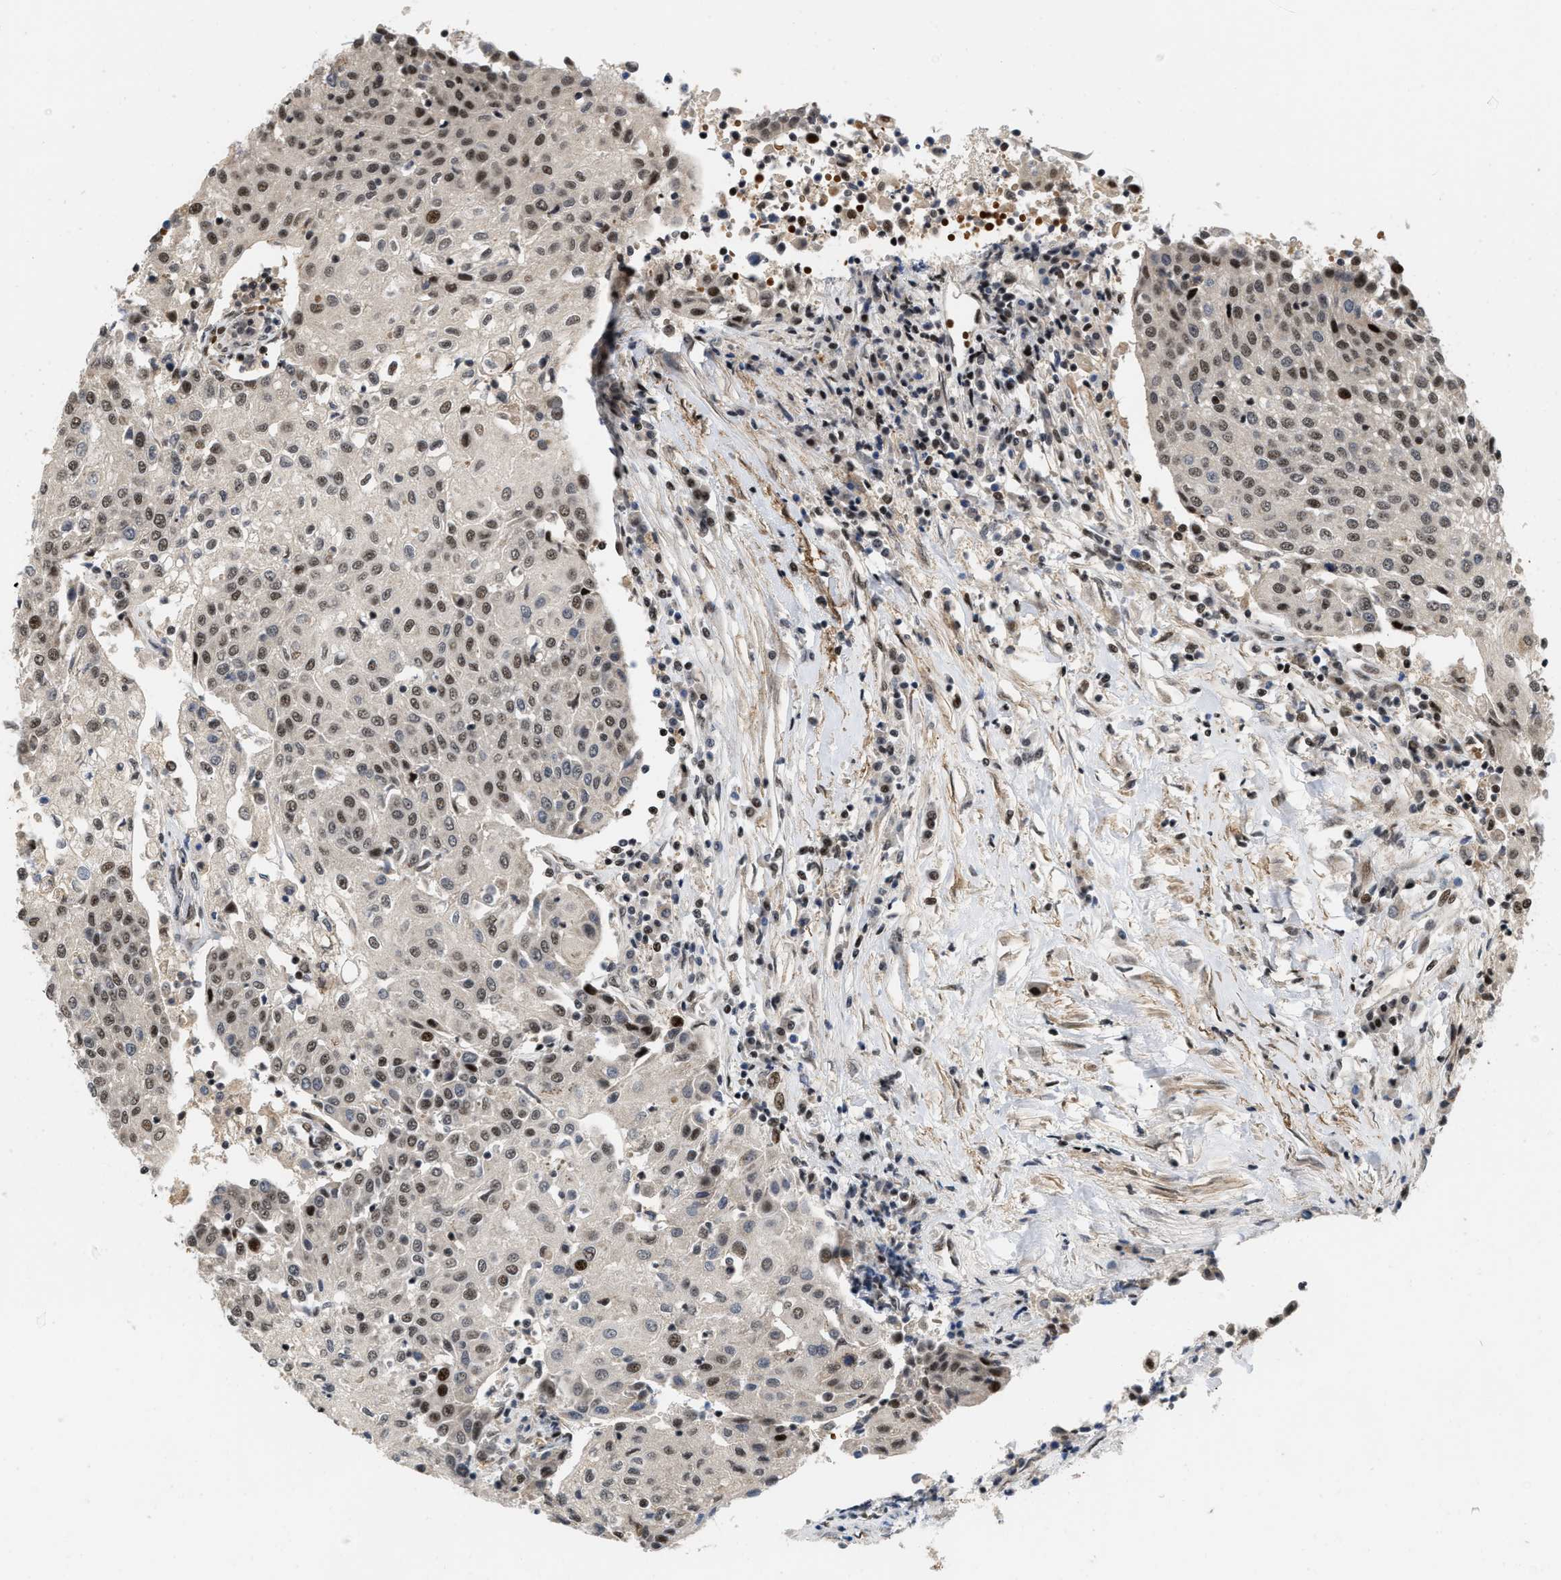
{"staining": {"intensity": "moderate", "quantity": ">75%", "location": "nuclear"}, "tissue": "urothelial cancer", "cell_type": "Tumor cells", "image_type": "cancer", "snomed": [{"axis": "morphology", "description": "Urothelial carcinoma, High grade"}, {"axis": "topography", "description": "Urinary bladder"}], "caption": "About >75% of tumor cells in human urothelial cancer demonstrate moderate nuclear protein staining as visualized by brown immunohistochemical staining.", "gene": "ANKRD11", "patient": {"sex": "female", "age": 85}}